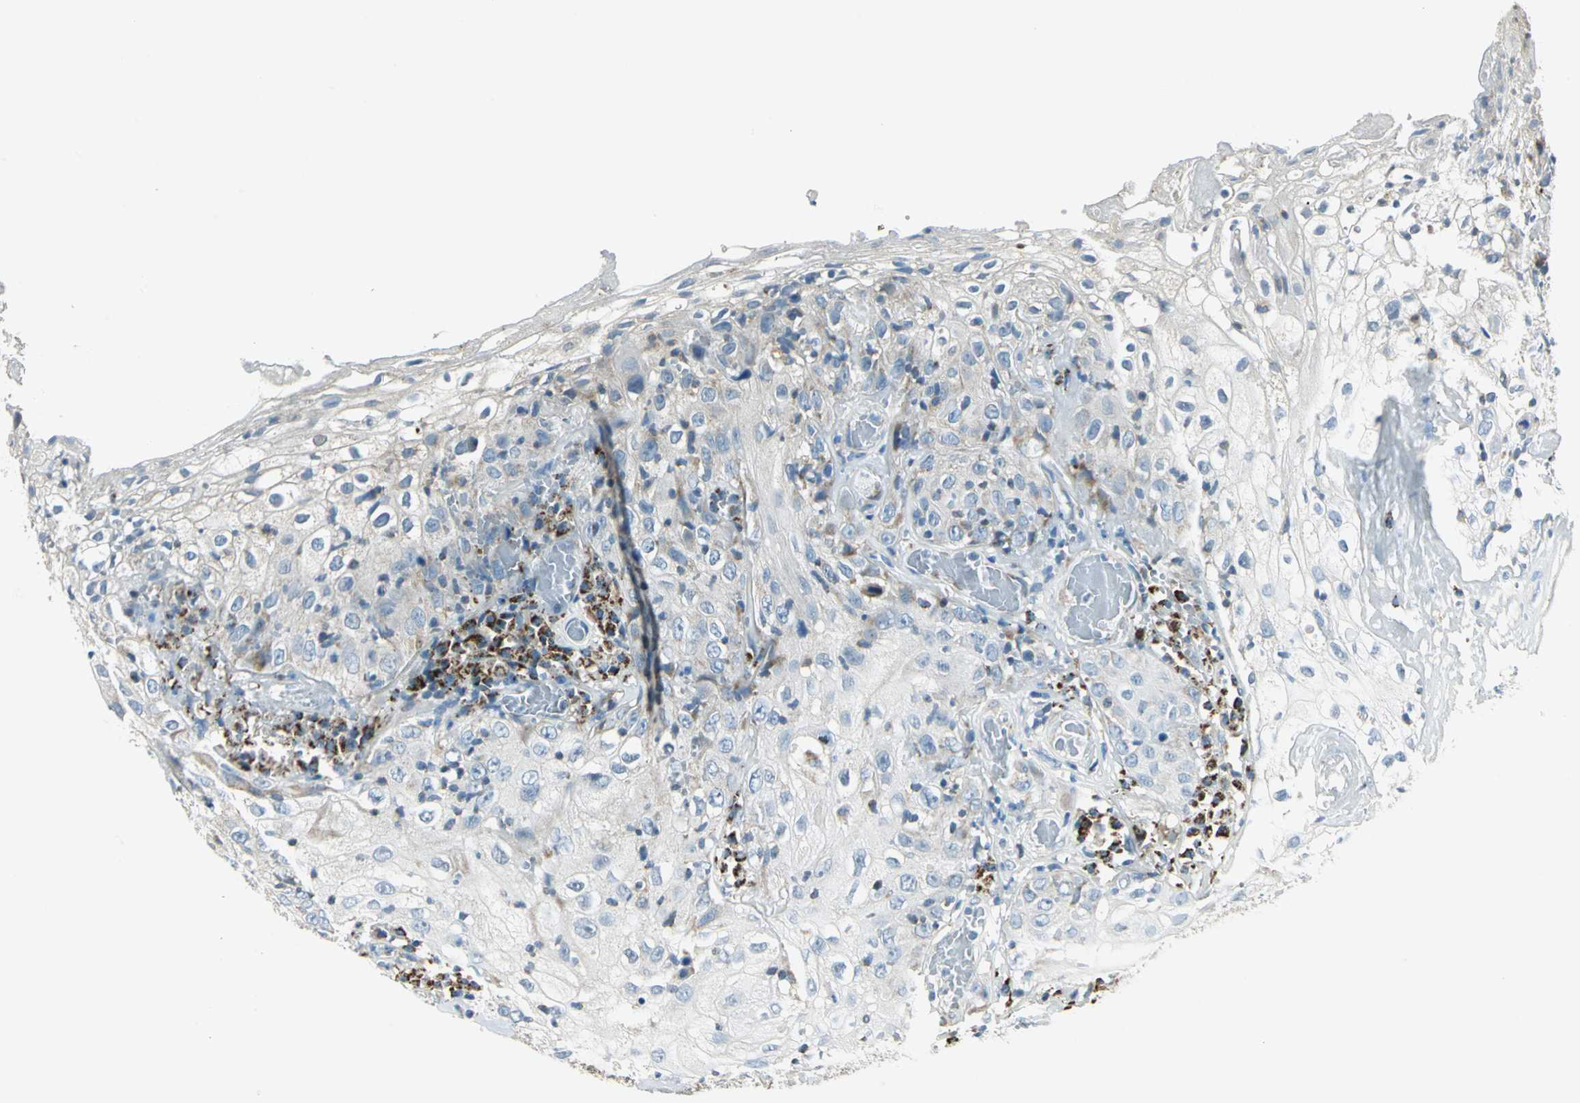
{"staining": {"intensity": "weak", "quantity": "<25%", "location": "cytoplasmic/membranous"}, "tissue": "skin cancer", "cell_type": "Tumor cells", "image_type": "cancer", "snomed": [{"axis": "morphology", "description": "Squamous cell carcinoma, NOS"}, {"axis": "topography", "description": "Skin"}], "caption": "Tumor cells are negative for brown protein staining in squamous cell carcinoma (skin).", "gene": "ACADM", "patient": {"sex": "male", "age": 65}}